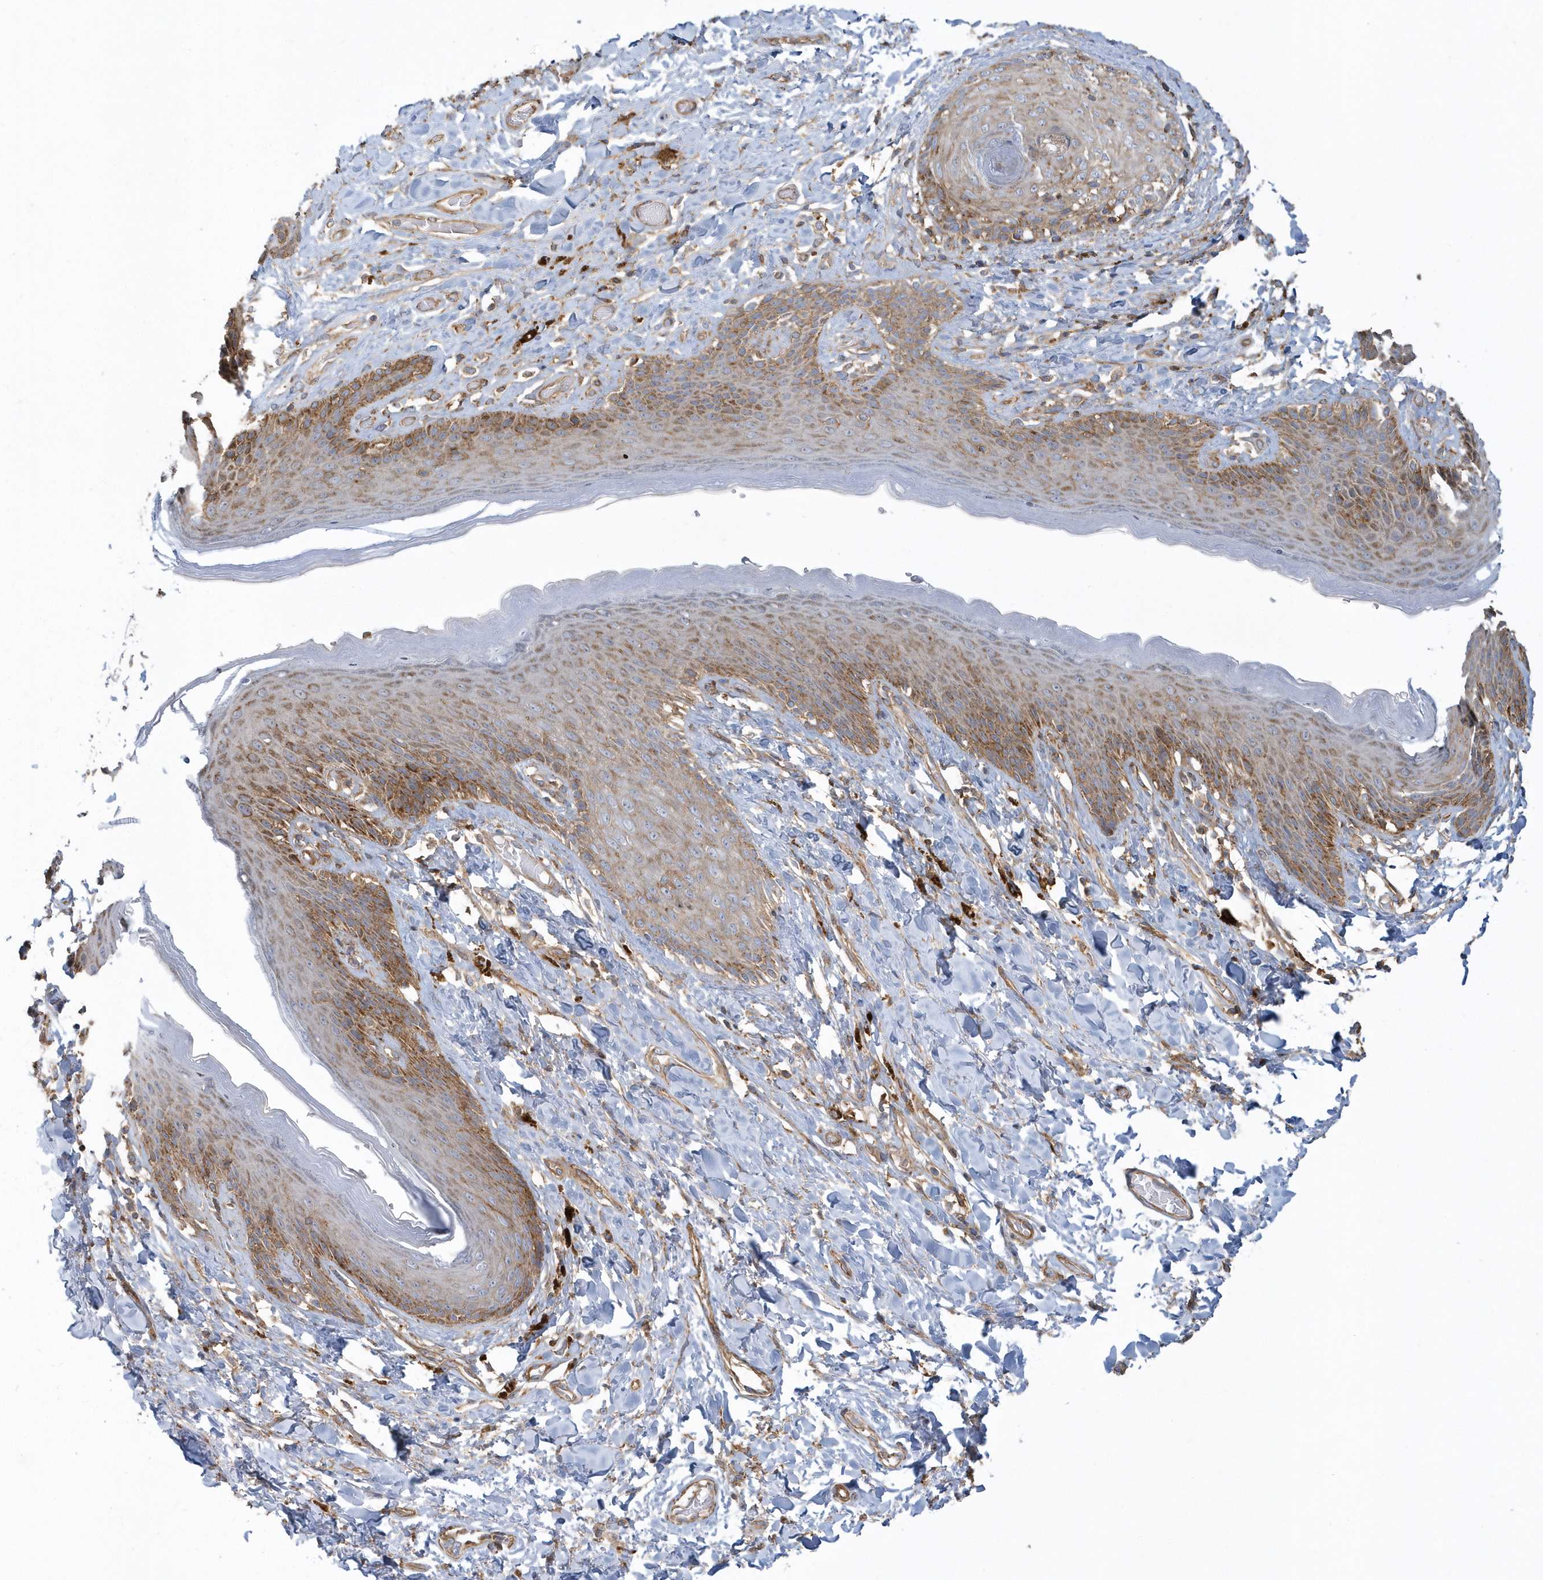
{"staining": {"intensity": "moderate", "quantity": ">75%", "location": "cytoplasmic/membranous"}, "tissue": "skin", "cell_type": "Epidermal cells", "image_type": "normal", "snomed": [{"axis": "morphology", "description": "Normal tissue, NOS"}, {"axis": "topography", "description": "Anal"}], "caption": "Normal skin reveals moderate cytoplasmic/membranous staining in about >75% of epidermal cells, visualized by immunohistochemistry.", "gene": "TRAIP", "patient": {"sex": "female", "age": 78}}